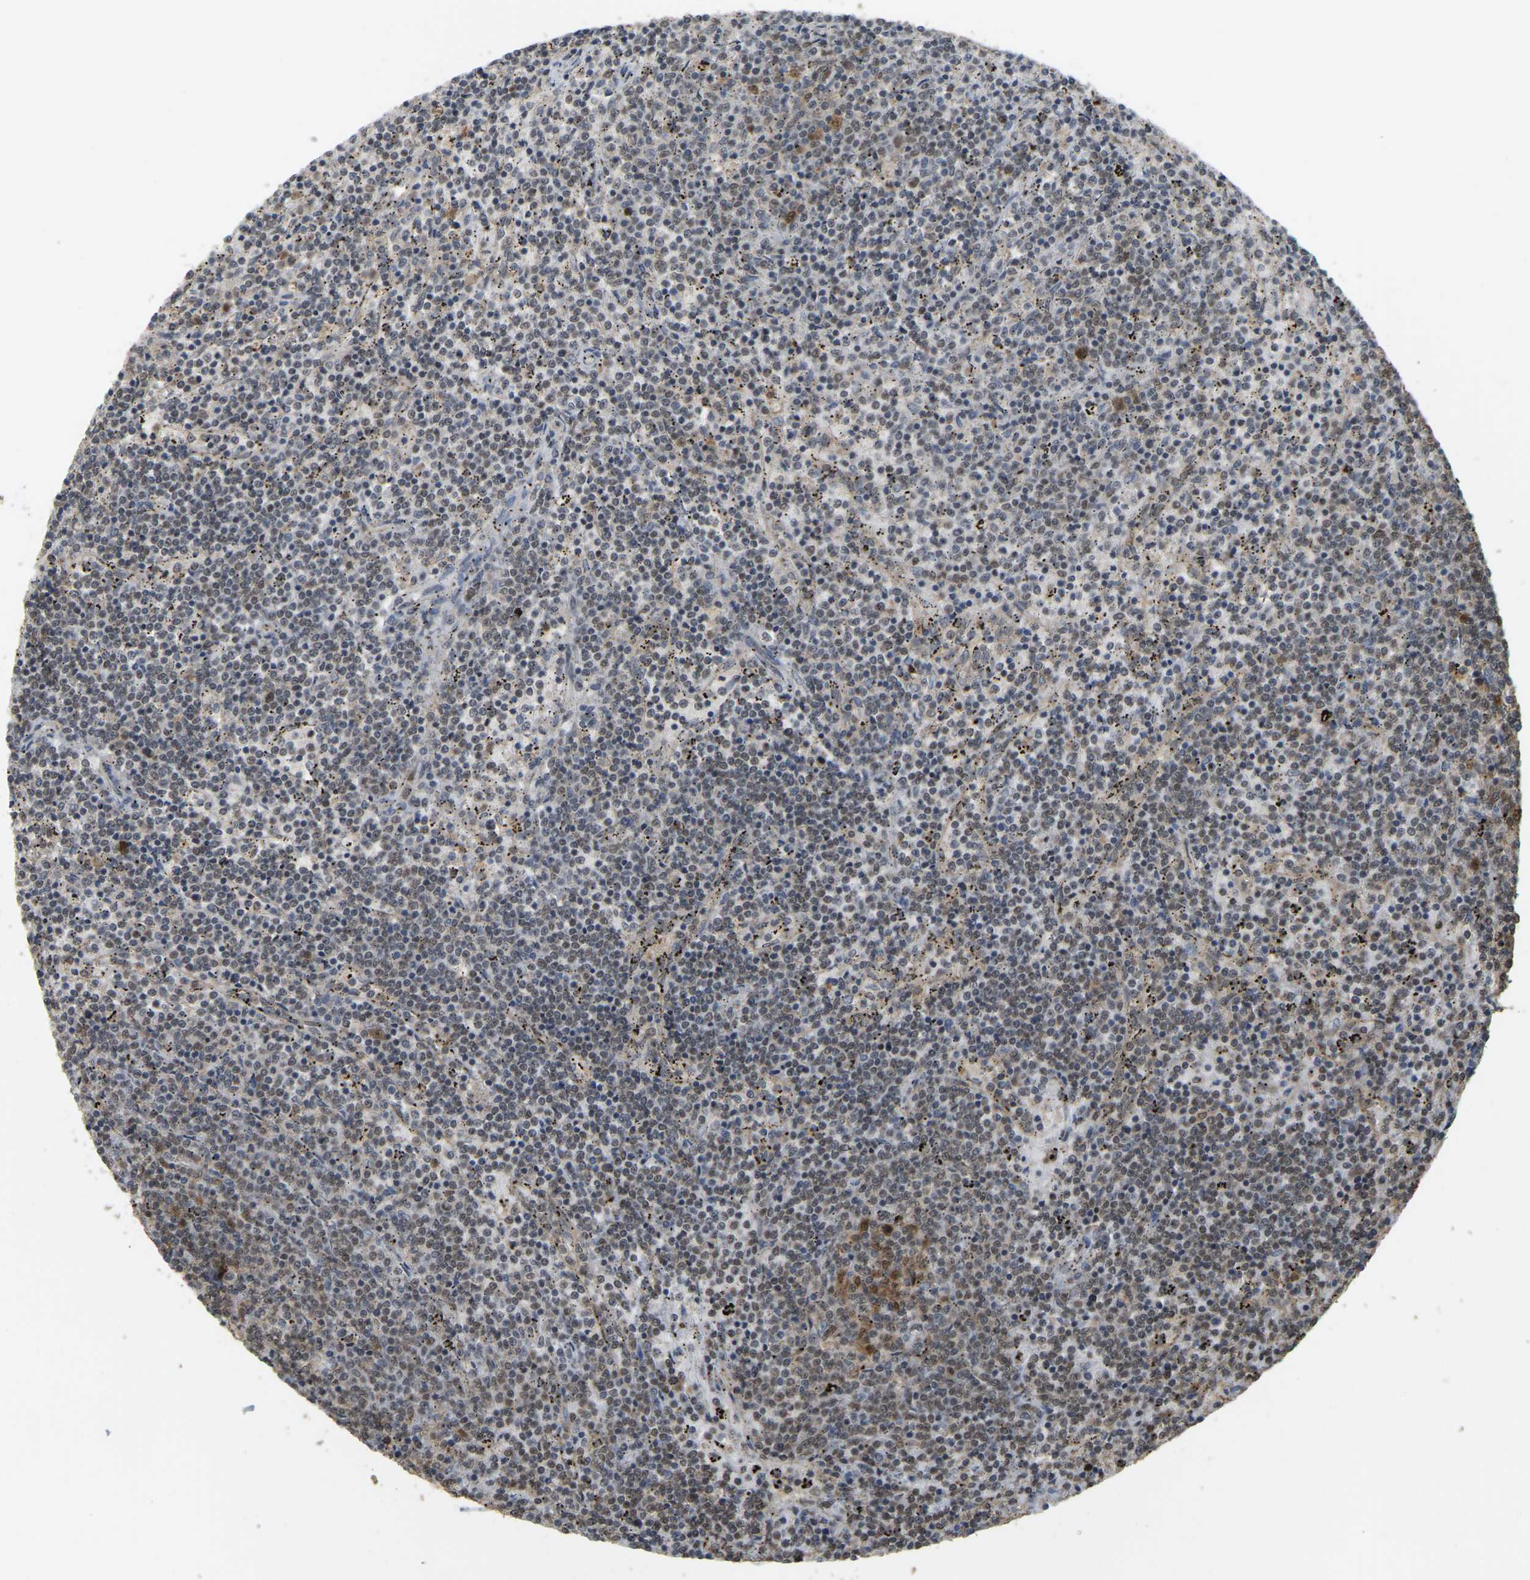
{"staining": {"intensity": "moderate", "quantity": "25%-75%", "location": "nuclear"}, "tissue": "lymphoma", "cell_type": "Tumor cells", "image_type": "cancer", "snomed": [{"axis": "morphology", "description": "Malignant lymphoma, non-Hodgkin's type, Low grade"}, {"axis": "topography", "description": "Spleen"}], "caption": "Tumor cells show medium levels of moderate nuclear expression in approximately 25%-75% of cells in human lymphoma.", "gene": "BRF2", "patient": {"sex": "female", "age": 50}}